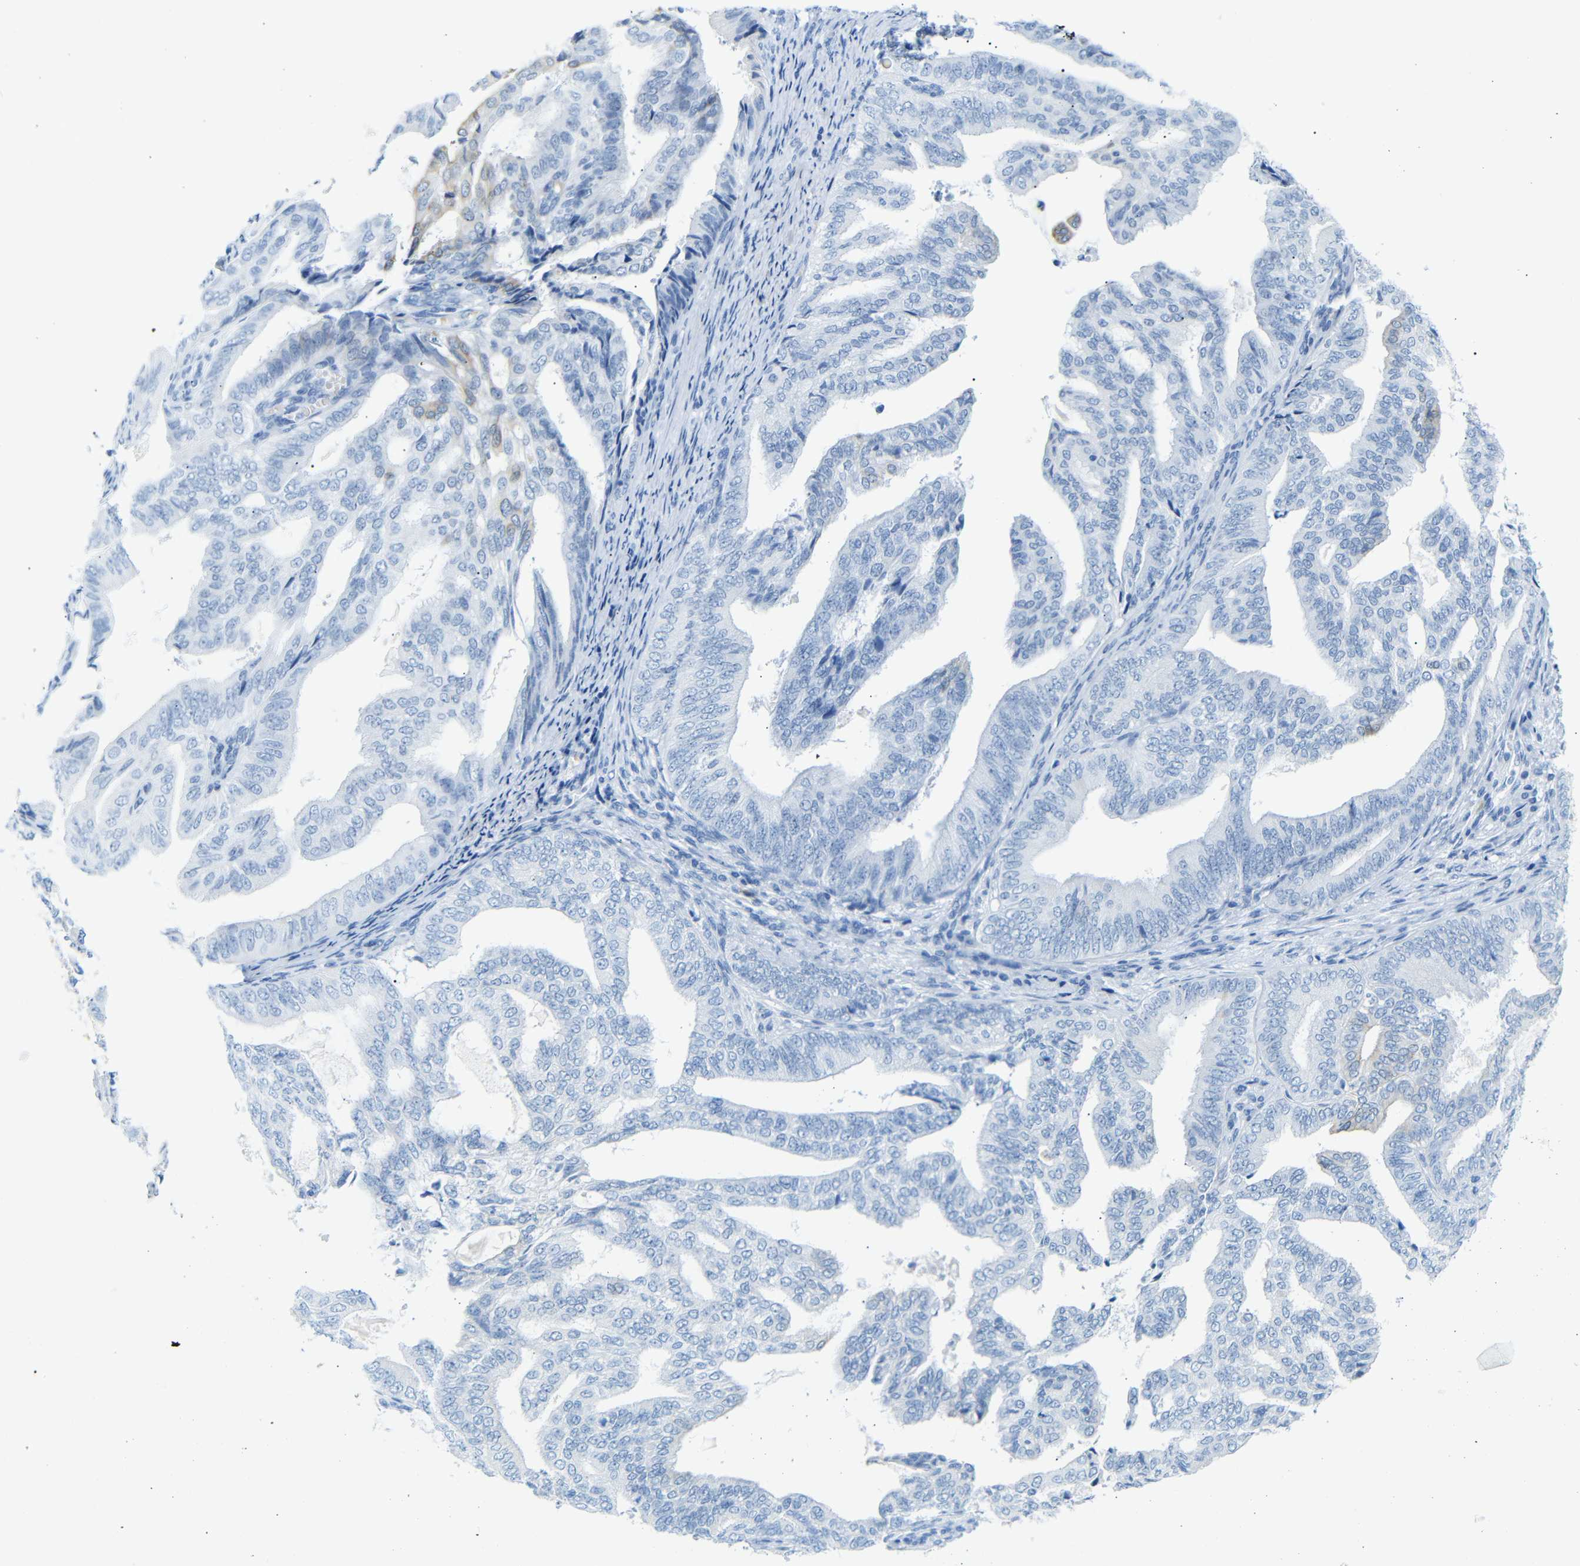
{"staining": {"intensity": "weak", "quantity": "<25%", "location": "cytoplasmic/membranous"}, "tissue": "endometrial cancer", "cell_type": "Tumor cells", "image_type": "cancer", "snomed": [{"axis": "morphology", "description": "Adenocarcinoma, NOS"}, {"axis": "topography", "description": "Endometrium"}], "caption": "Endometrial adenocarcinoma was stained to show a protein in brown. There is no significant positivity in tumor cells.", "gene": "DYNAP", "patient": {"sex": "female", "age": 58}}